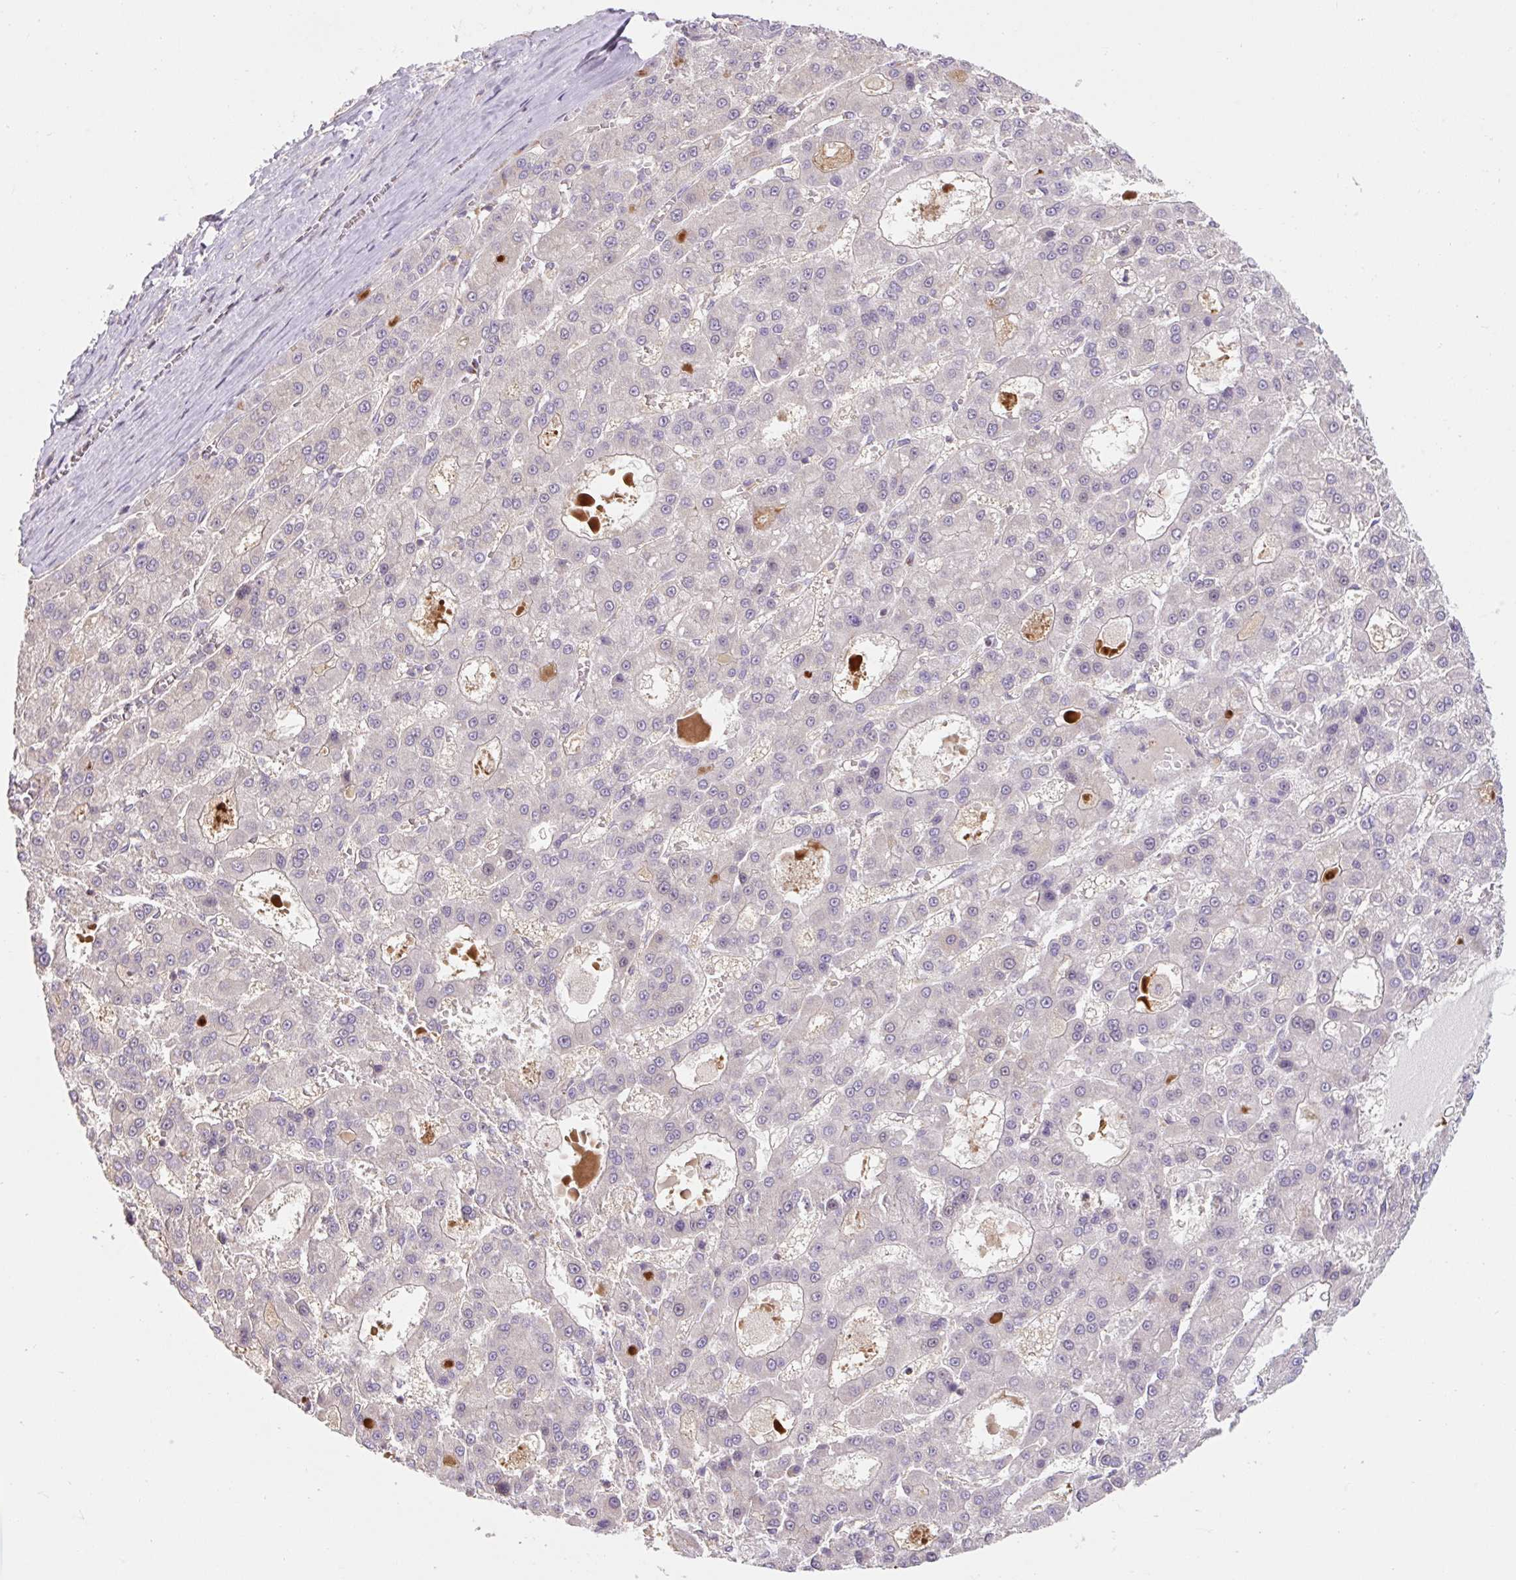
{"staining": {"intensity": "negative", "quantity": "none", "location": "none"}, "tissue": "liver cancer", "cell_type": "Tumor cells", "image_type": "cancer", "snomed": [{"axis": "morphology", "description": "Carcinoma, Hepatocellular, NOS"}, {"axis": "topography", "description": "Liver"}], "caption": "DAB (3,3'-diaminobenzidine) immunohistochemical staining of human liver hepatocellular carcinoma shows no significant positivity in tumor cells.", "gene": "ZNF552", "patient": {"sex": "male", "age": 70}}